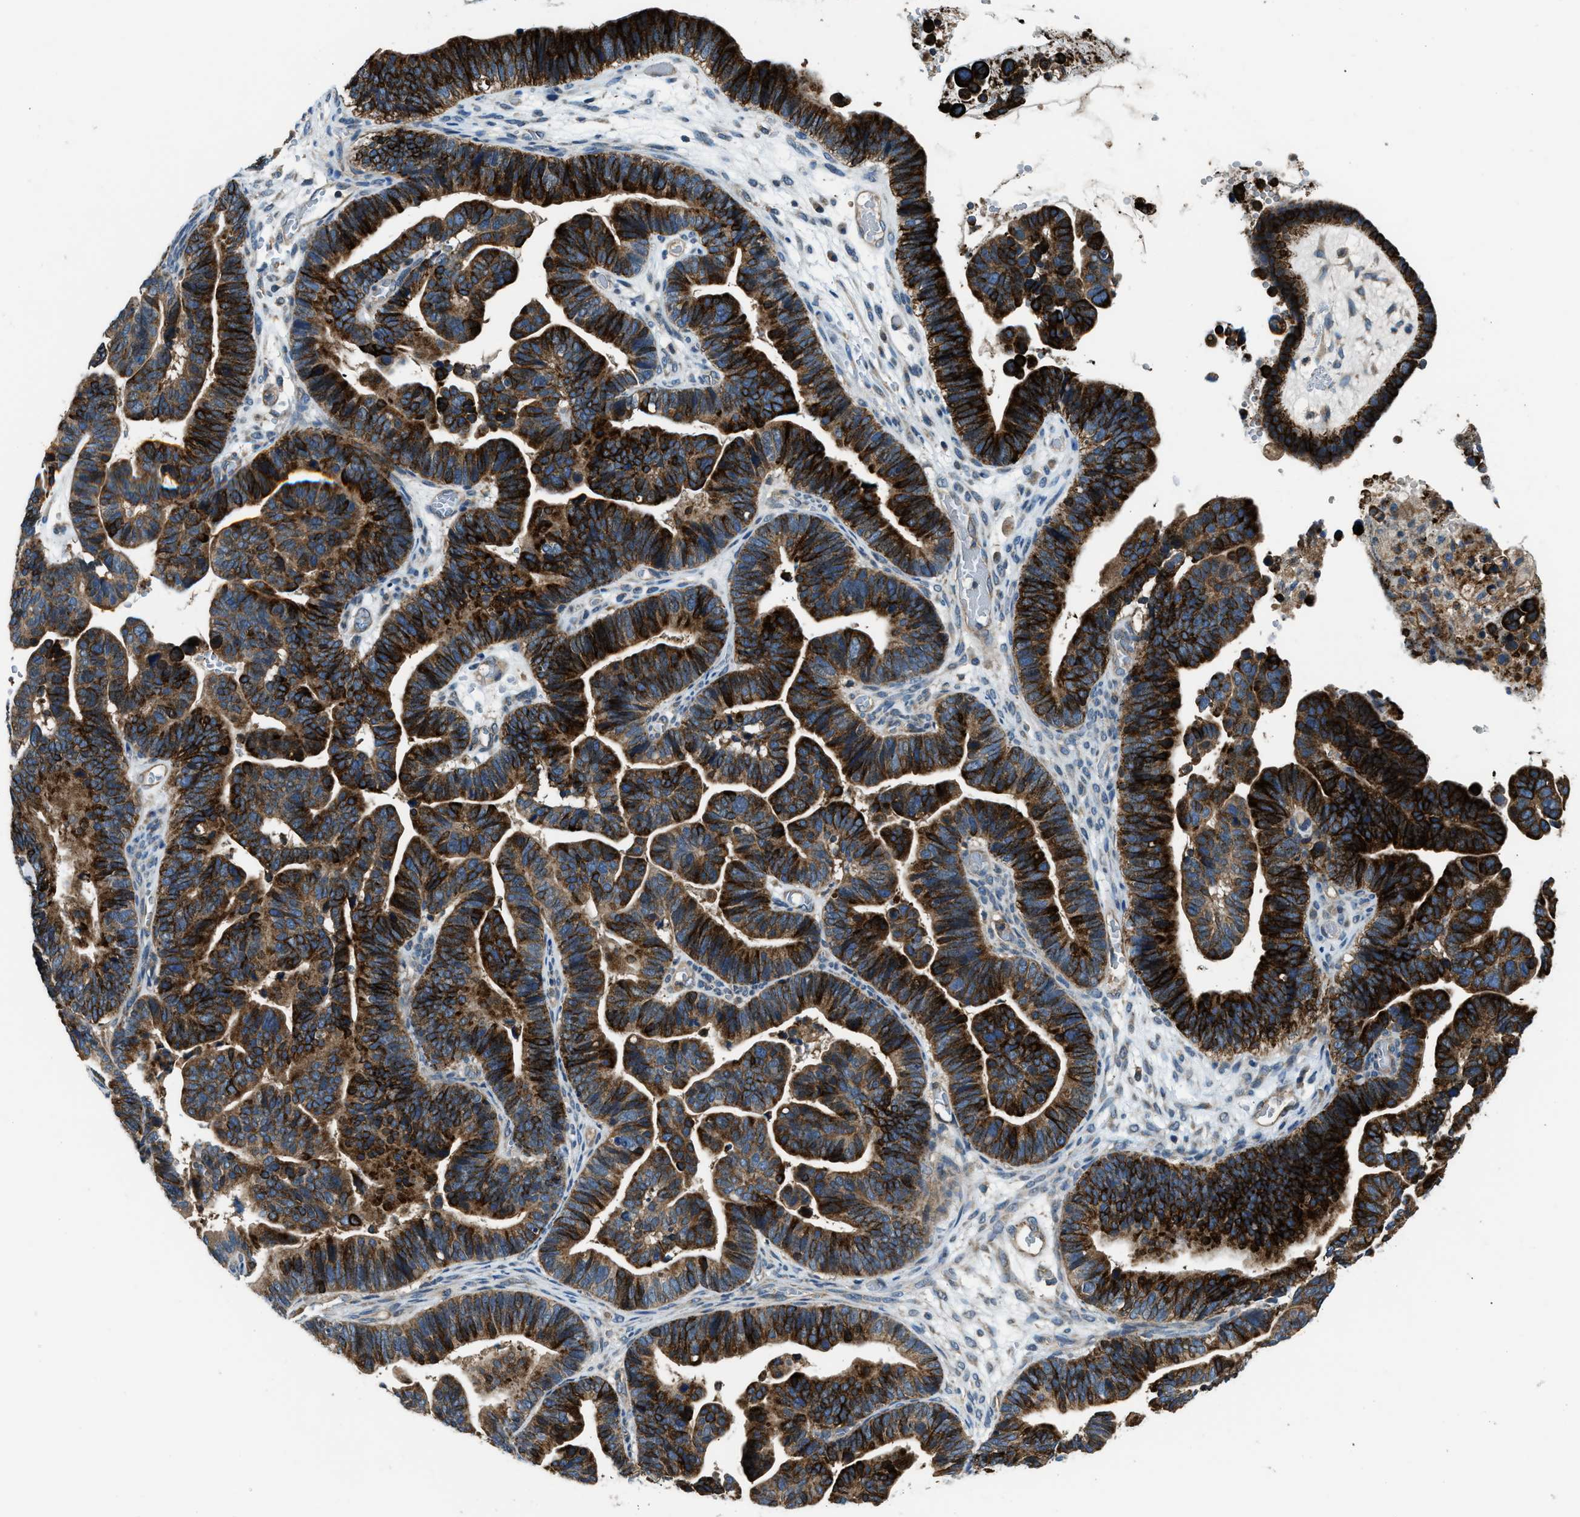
{"staining": {"intensity": "strong", "quantity": ">75%", "location": "cytoplasmic/membranous"}, "tissue": "ovarian cancer", "cell_type": "Tumor cells", "image_type": "cancer", "snomed": [{"axis": "morphology", "description": "Cystadenocarcinoma, serous, NOS"}, {"axis": "topography", "description": "Ovary"}], "caption": "Immunohistochemical staining of ovarian serous cystadenocarcinoma shows high levels of strong cytoplasmic/membranous positivity in about >75% of tumor cells.", "gene": "IL3RA", "patient": {"sex": "female", "age": 56}}